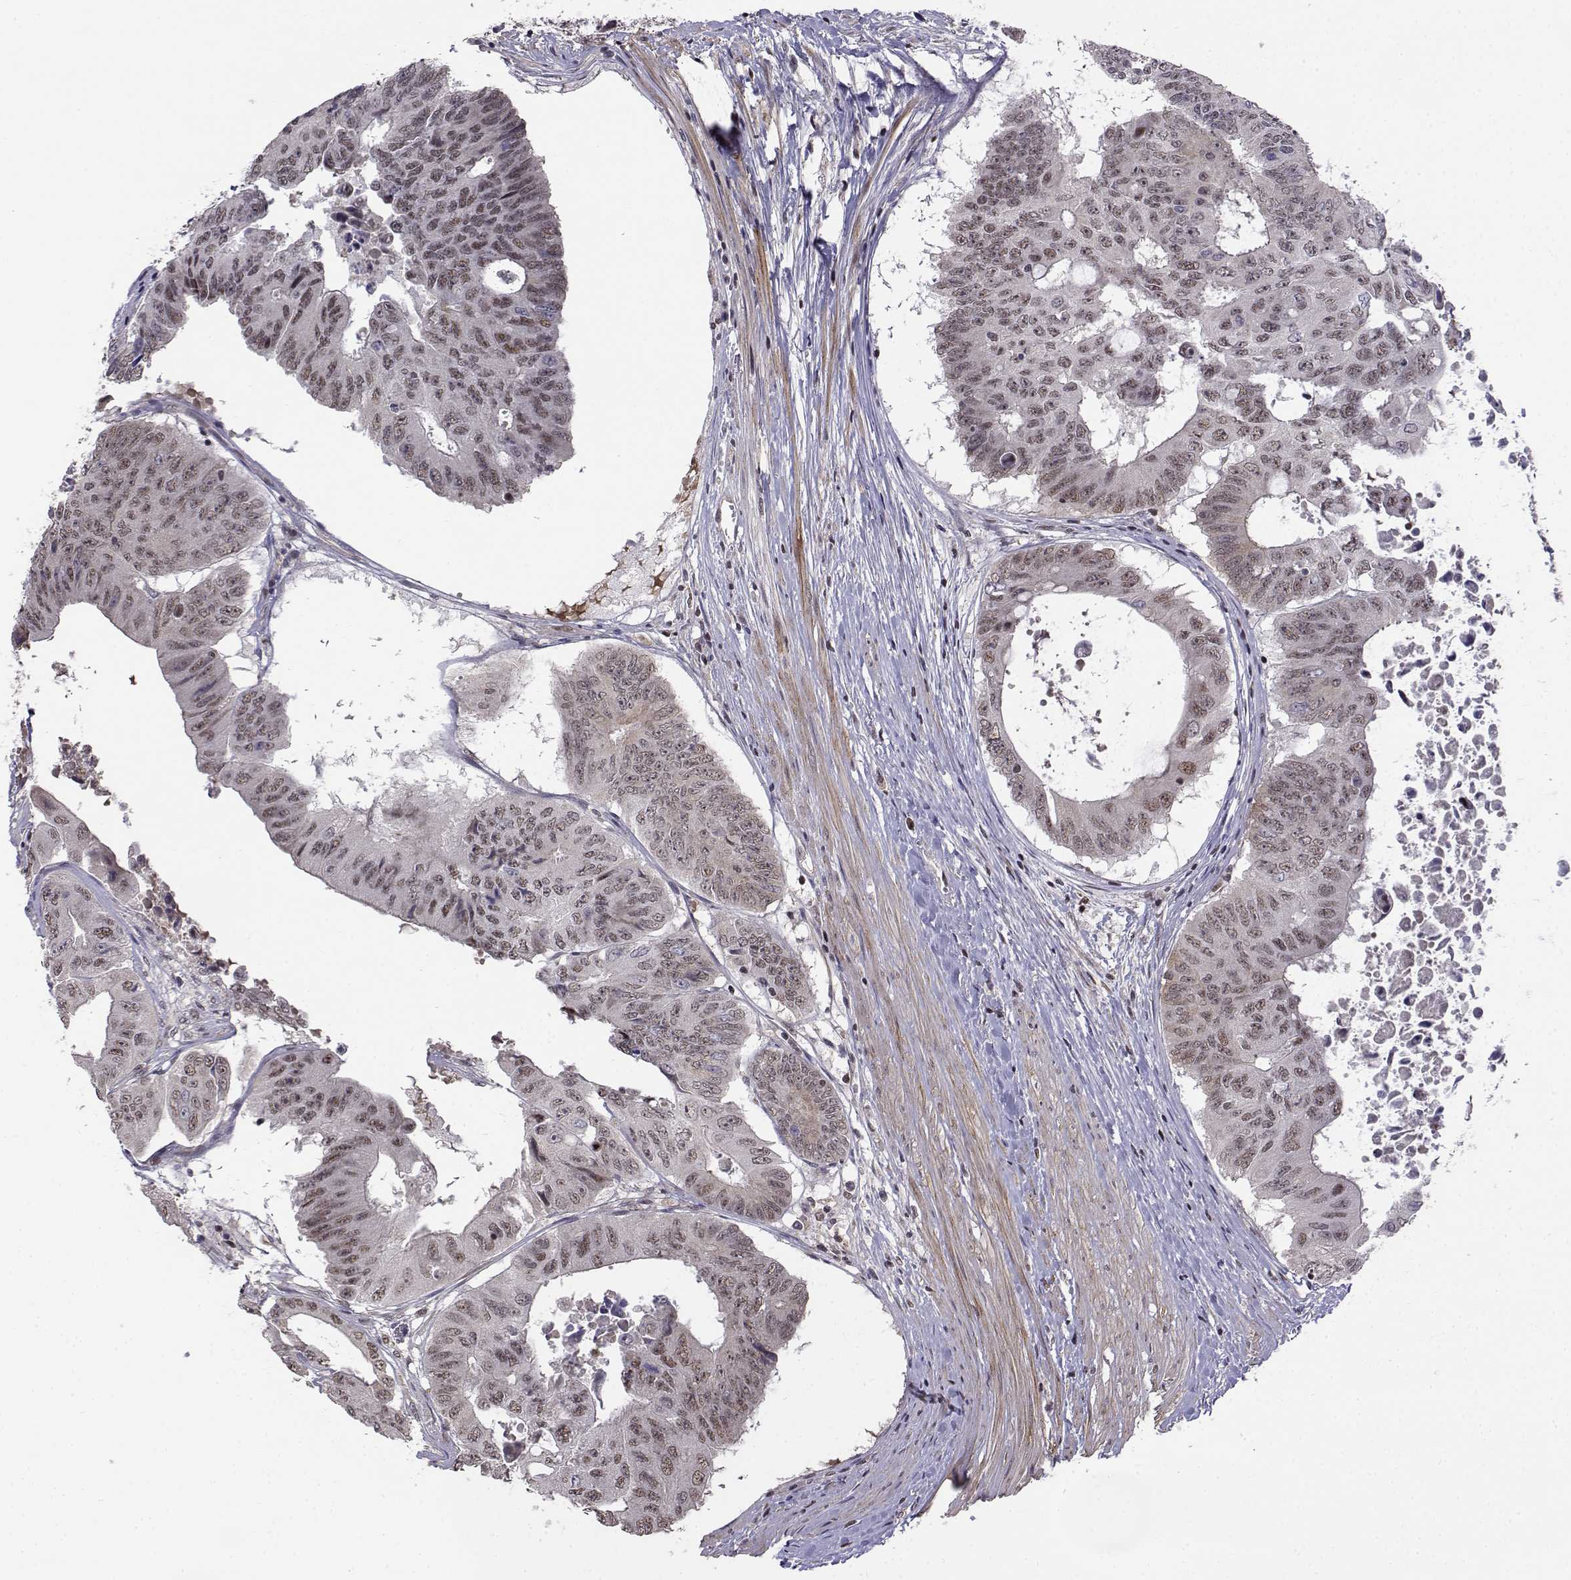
{"staining": {"intensity": "weak", "quantity": ">75%", "location": "nuclear"}, "tissue": "colorectal cancer", "cell_type": "Tumor cells", "image_type": "cancer", "snomed": [{"axis": "morphology", "description": "Adenocarcinoma, NOS"}, {"axis": "topography", "description": "Rectum"}], "caption": "This photomicrograph displays IHC staining of human colorectal cancer, with low weak nuclear staining in approximately >75% of tumor cells.", "gene": "ITGA7", "patient": {"sex": "male", "age": 59}}